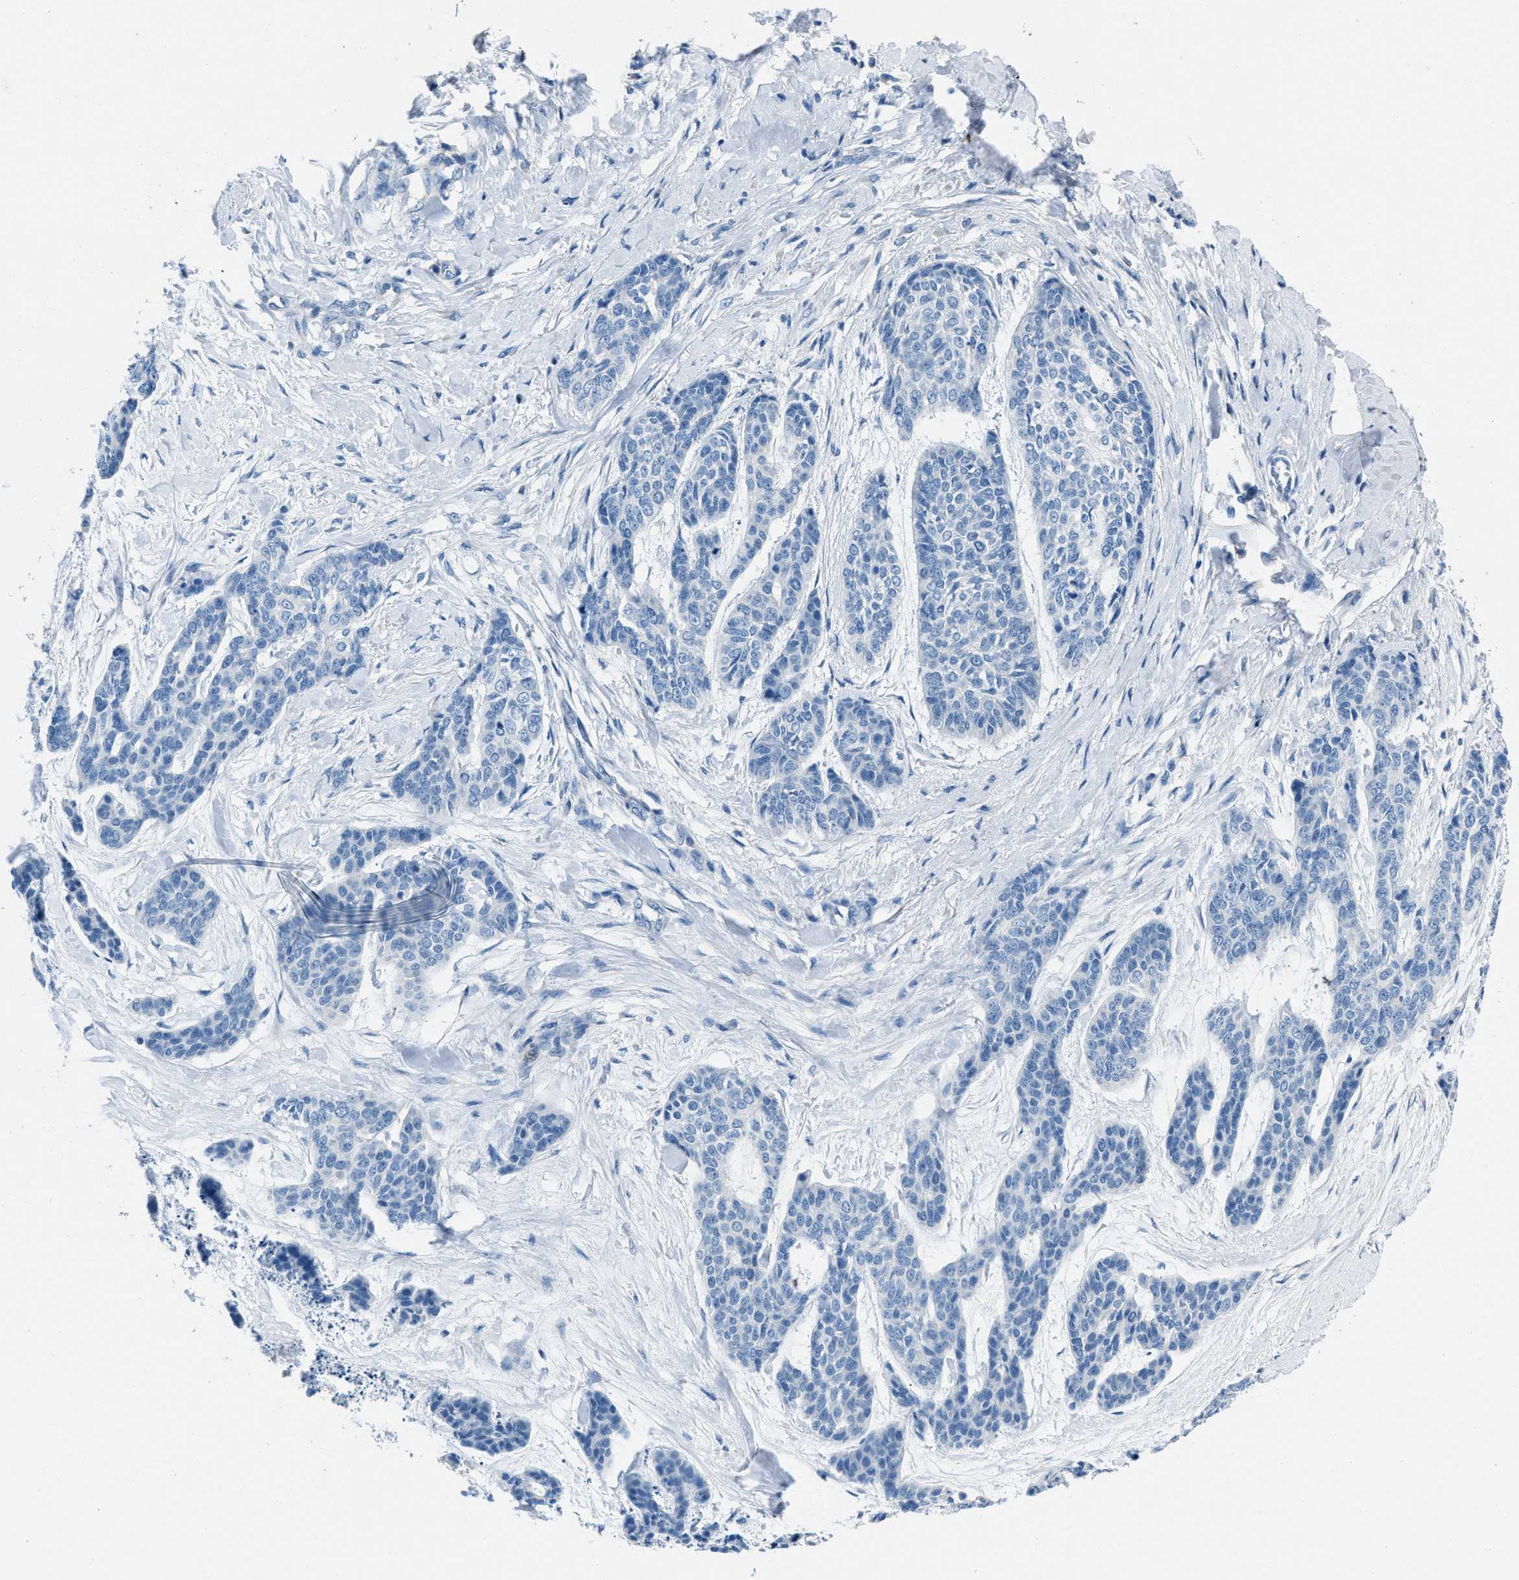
{"staining": {"intensity": "negative", "quantity": "none", "location": "none"}, "tissue": "skin cancer", "cell_type": "Tumor cells", "image_type": "cancer", "snomed": [{"axis": "morphology", "description": "Basal cell carcinoma"}, {"axis": "topography", "description": "Skin"}], "caption": "A micrograph of human skin basal cell carcinoma is negative for staining in tumor cells.", "gene": "AMACR", "patient": {"sex": "female", "age": 64}}